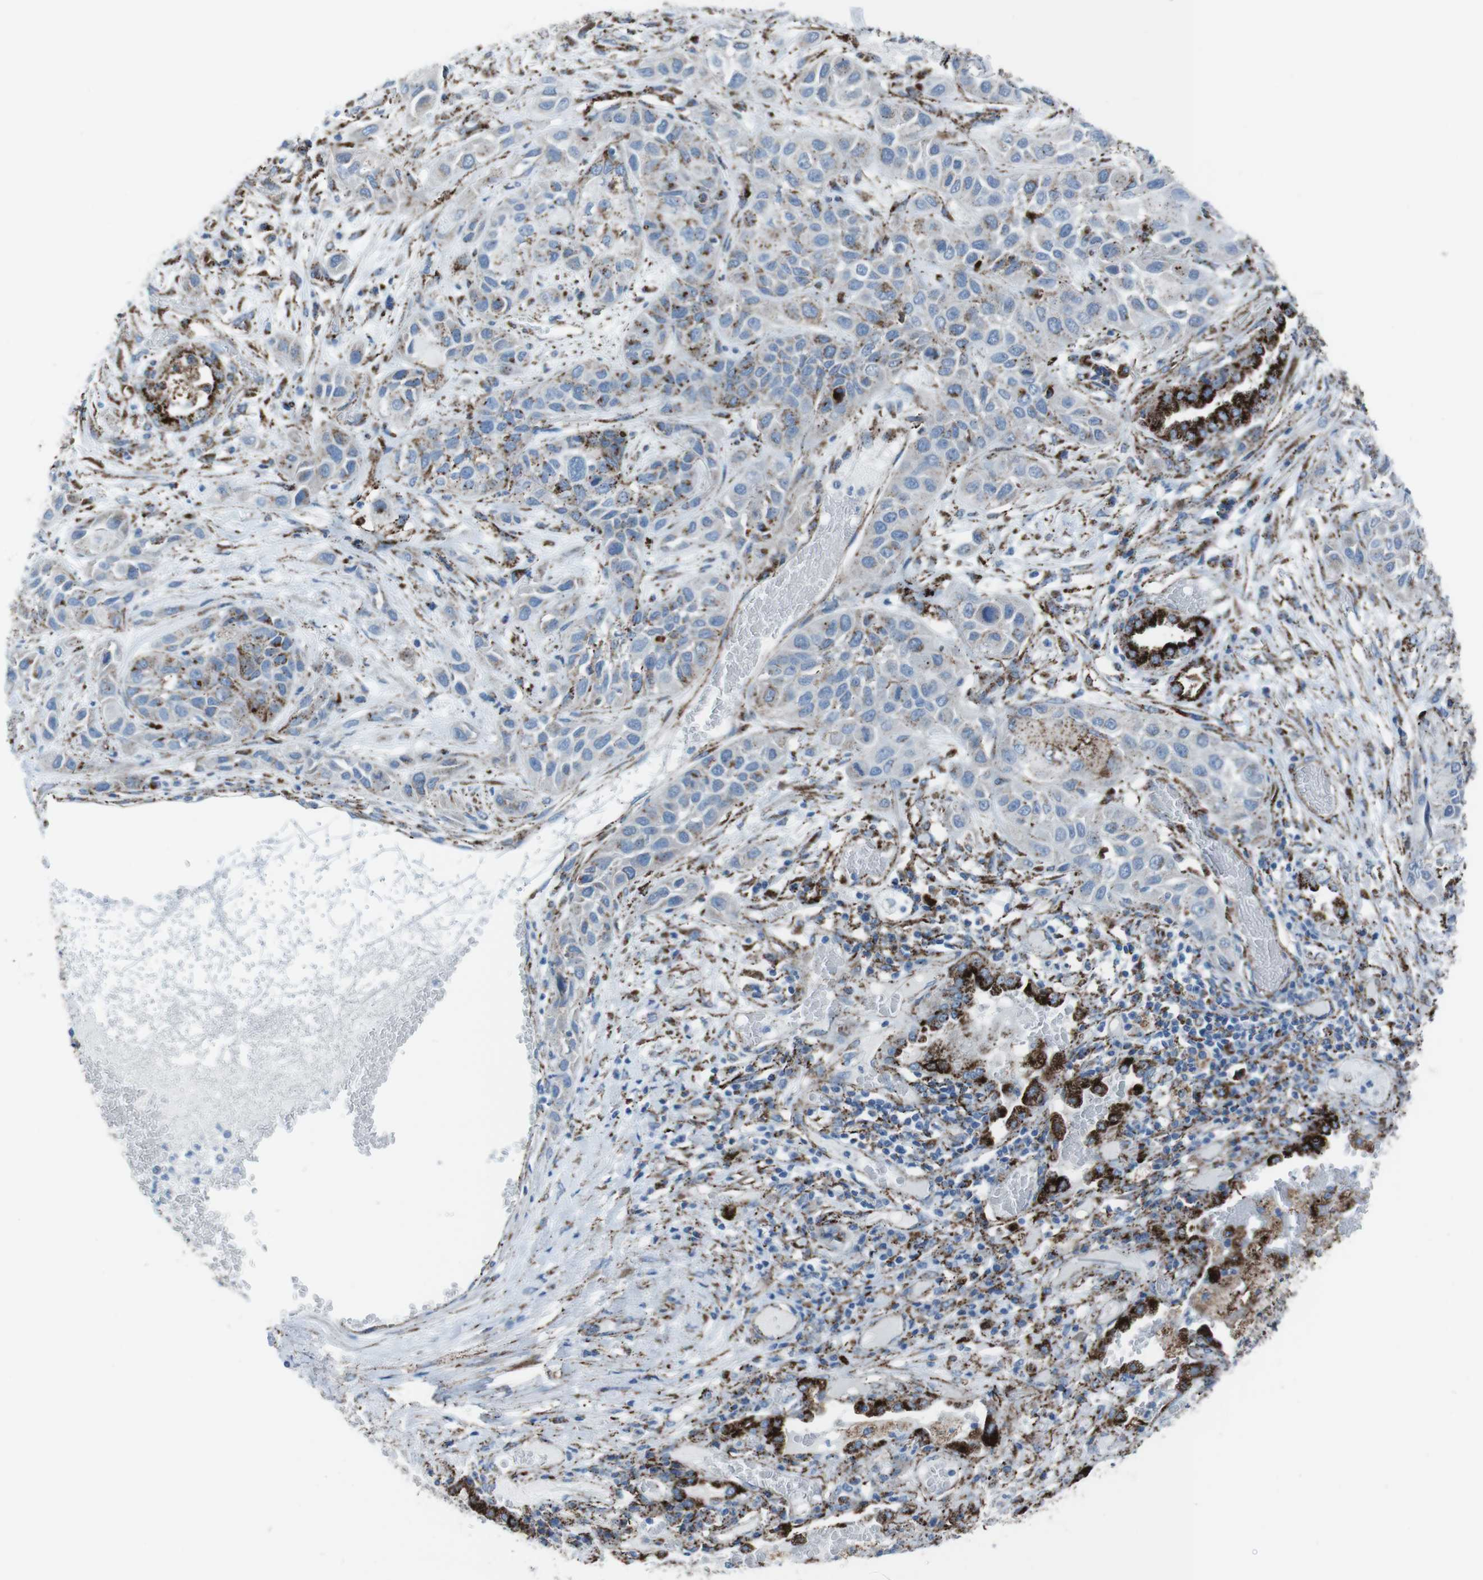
{"staining": {"intensity": "moderate", "quantity": "<25%", "location": "cytoplasmic/membranous"}, "tissue": "lung cancer", "cell_type": "Tumor cells", "image_type": "cancer", "snomed": [{"axis": "morphology", "description": "Squamous cell carcinoma, NOS"}, {"axis": "topography", "description": "Lung"}], "caption": "Moderate cytoplasmic/membranous protein expression is appreciated in about <25% of tumor cells in lung squamous cell carcinoma. The staining is performed using DAB (3,3'-diaminobenzidine) brown chromogen to label protein expression. The nuclei are counter-stained blue using hematoxylin.", "gene": "SCARB2", "patient": {"sex": "male", "age": 71}}